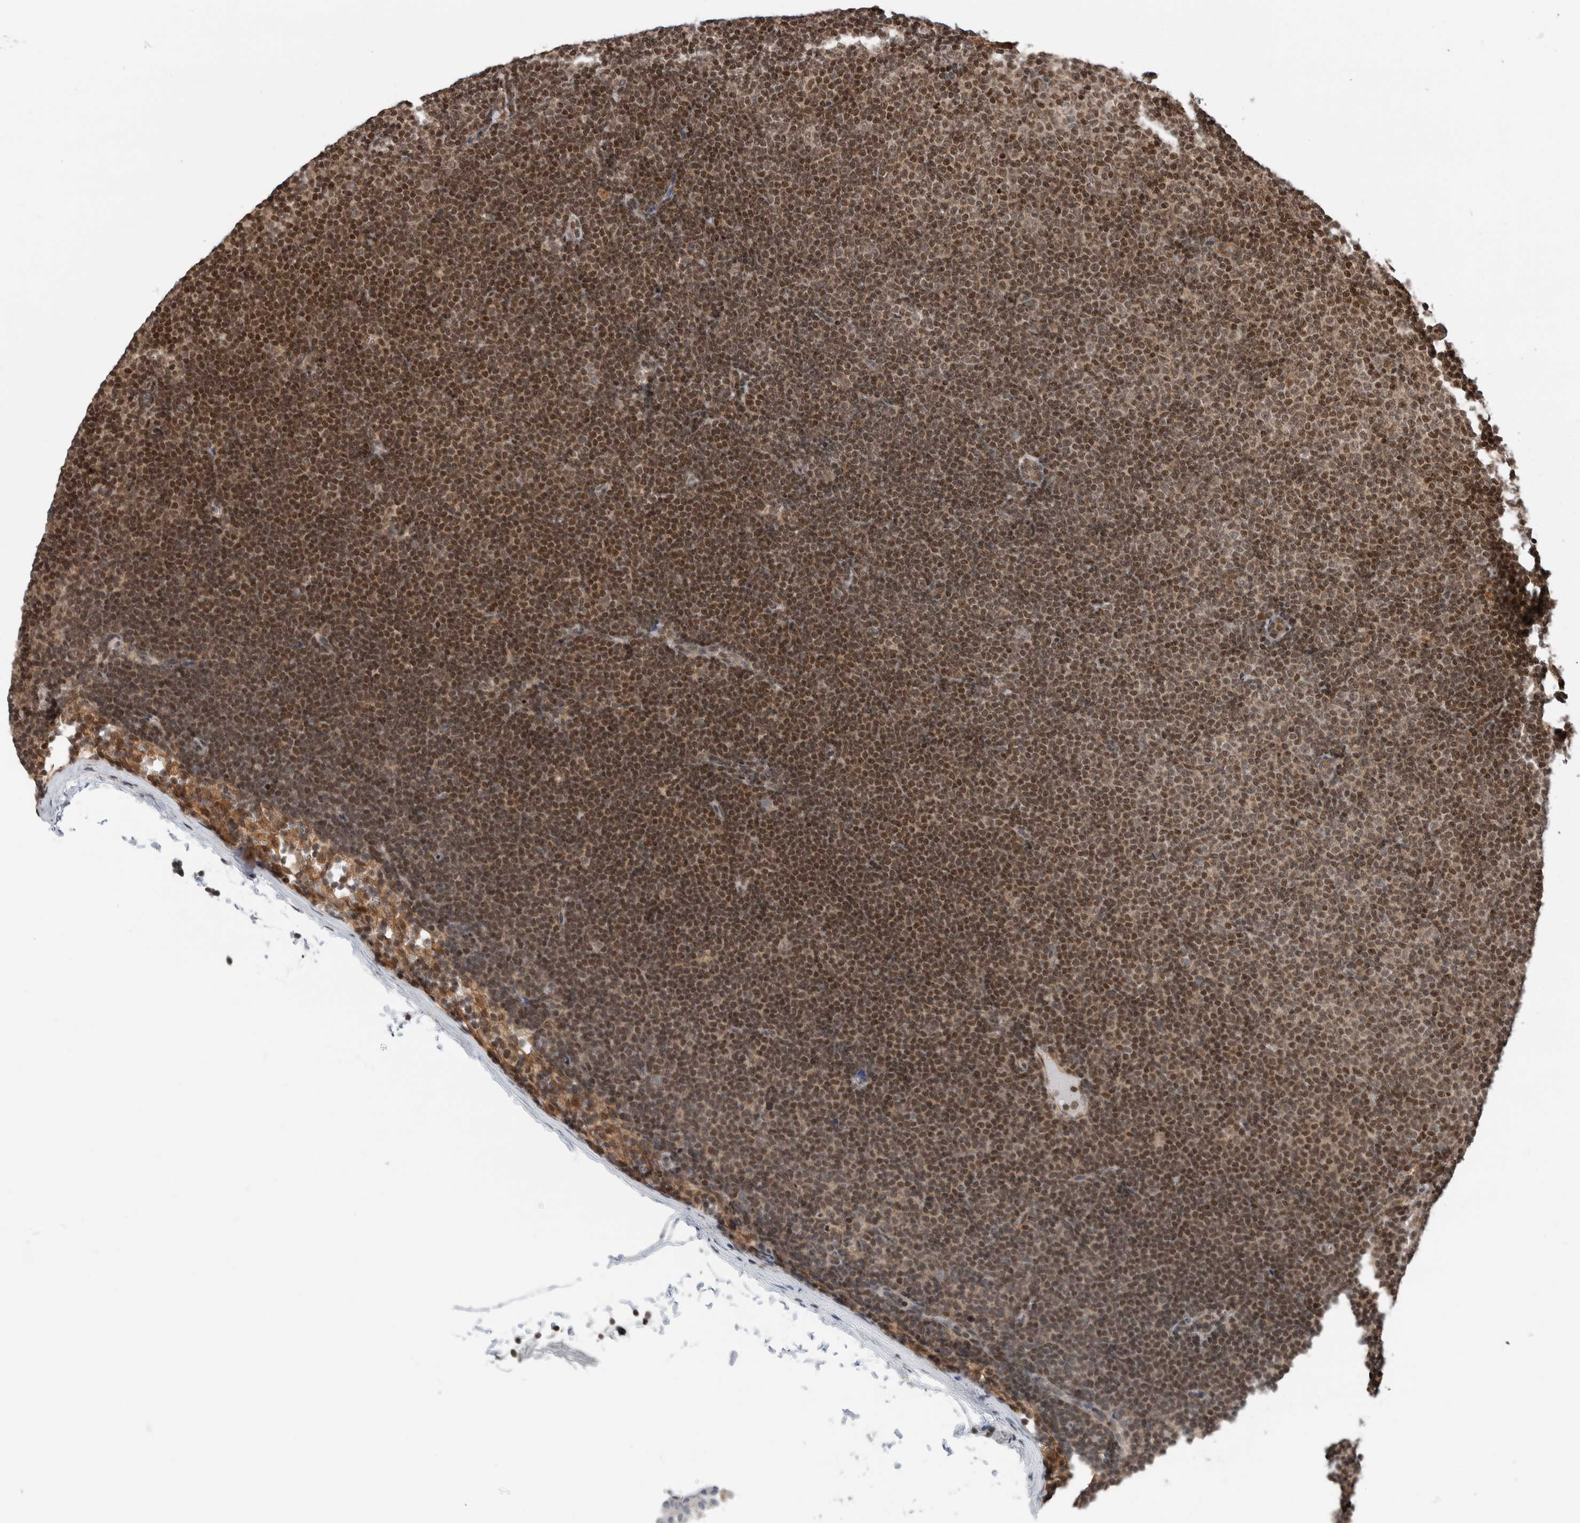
{"staining": {"intensity": "moderate", "quantity": ">75%", "location": "nuclear"}, "tissue": "lymphoma", "cell_type": "Tumor cells", "image_type": "cancer", "snomed": [{"axis": "morphology", "description": "Malignant lymphoma, non-Hodgkin's type, Low grade"}, {"axis": "topography", "description": "Lymph node"}], "caption": "Brown immunohistochemical staining in malignant lymphoma, non-Hodgkin's type (low-grade) exhibits moderate nuclear expression in approximately >75% of tumor cells.", "gene": "NPLOC4", "patient": {"sex": "female", "age": 53}}